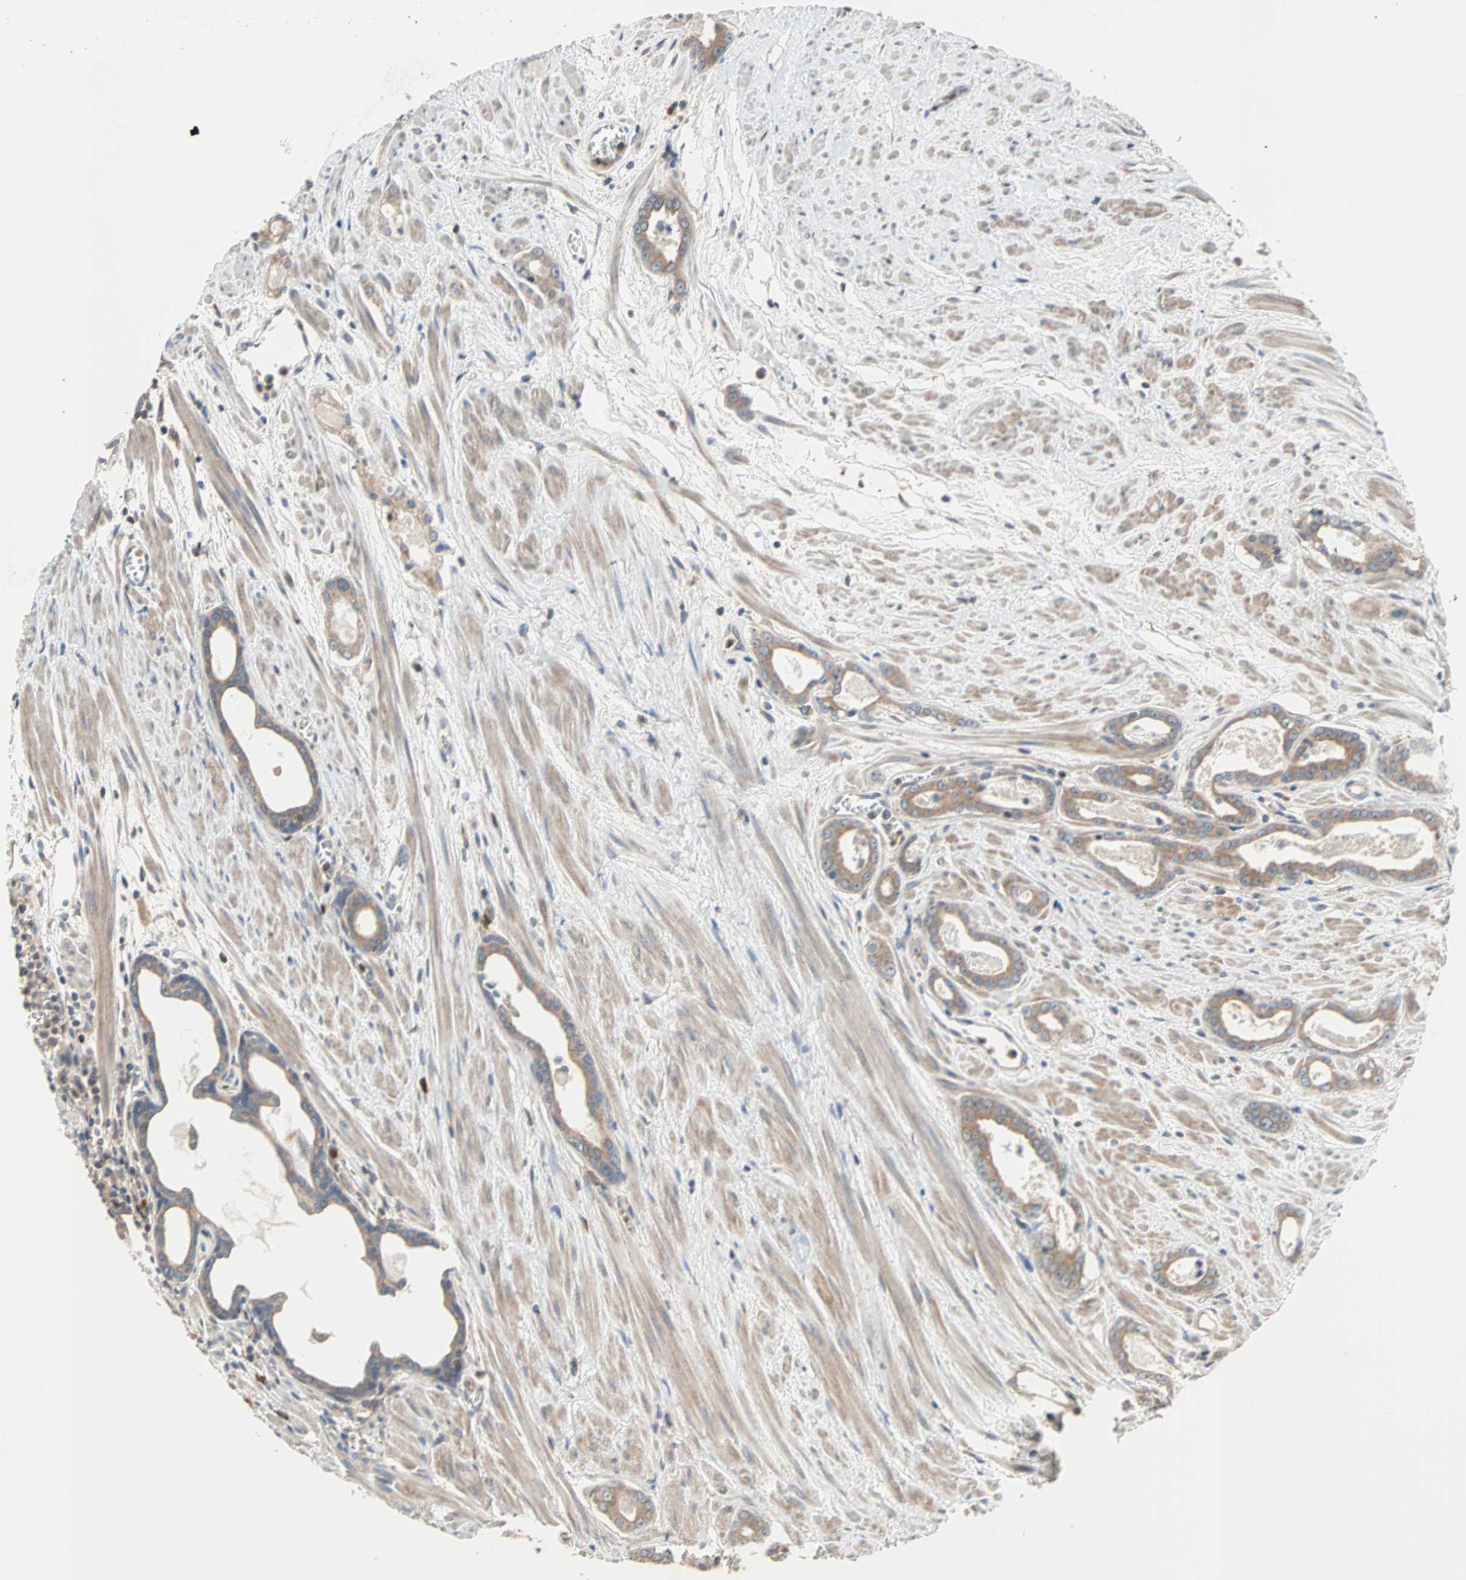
{"staining": {"intensity": "weak", "quantity": ">75%", "location": "cytoplasmic/membranous"}, "tissue": "prostate cancer", "cell_type": "Tumor cells", "image_type": "cancer", "snomed": [{"axis": "morphology", "description": "Adenocarcinoma, Low grade"}, {"axis": "topography", "description": "Prostate"}], "caption": "IHC (DAB (3,3'-diaminobenzidine)) staining of human low-grade adenocarcinoma (prostate) shows weak cytoplasmic/membranous protein staining in approximately >75% of tumor cells. The staining is performed using DAB (3,3'-diaminobenzidine) brown chromogen to label protein expression. The nuclei are counter-stained blue using hematoxylin.", "gene": "SAR1A", "patient": {"sex": "male", "age": 57}}